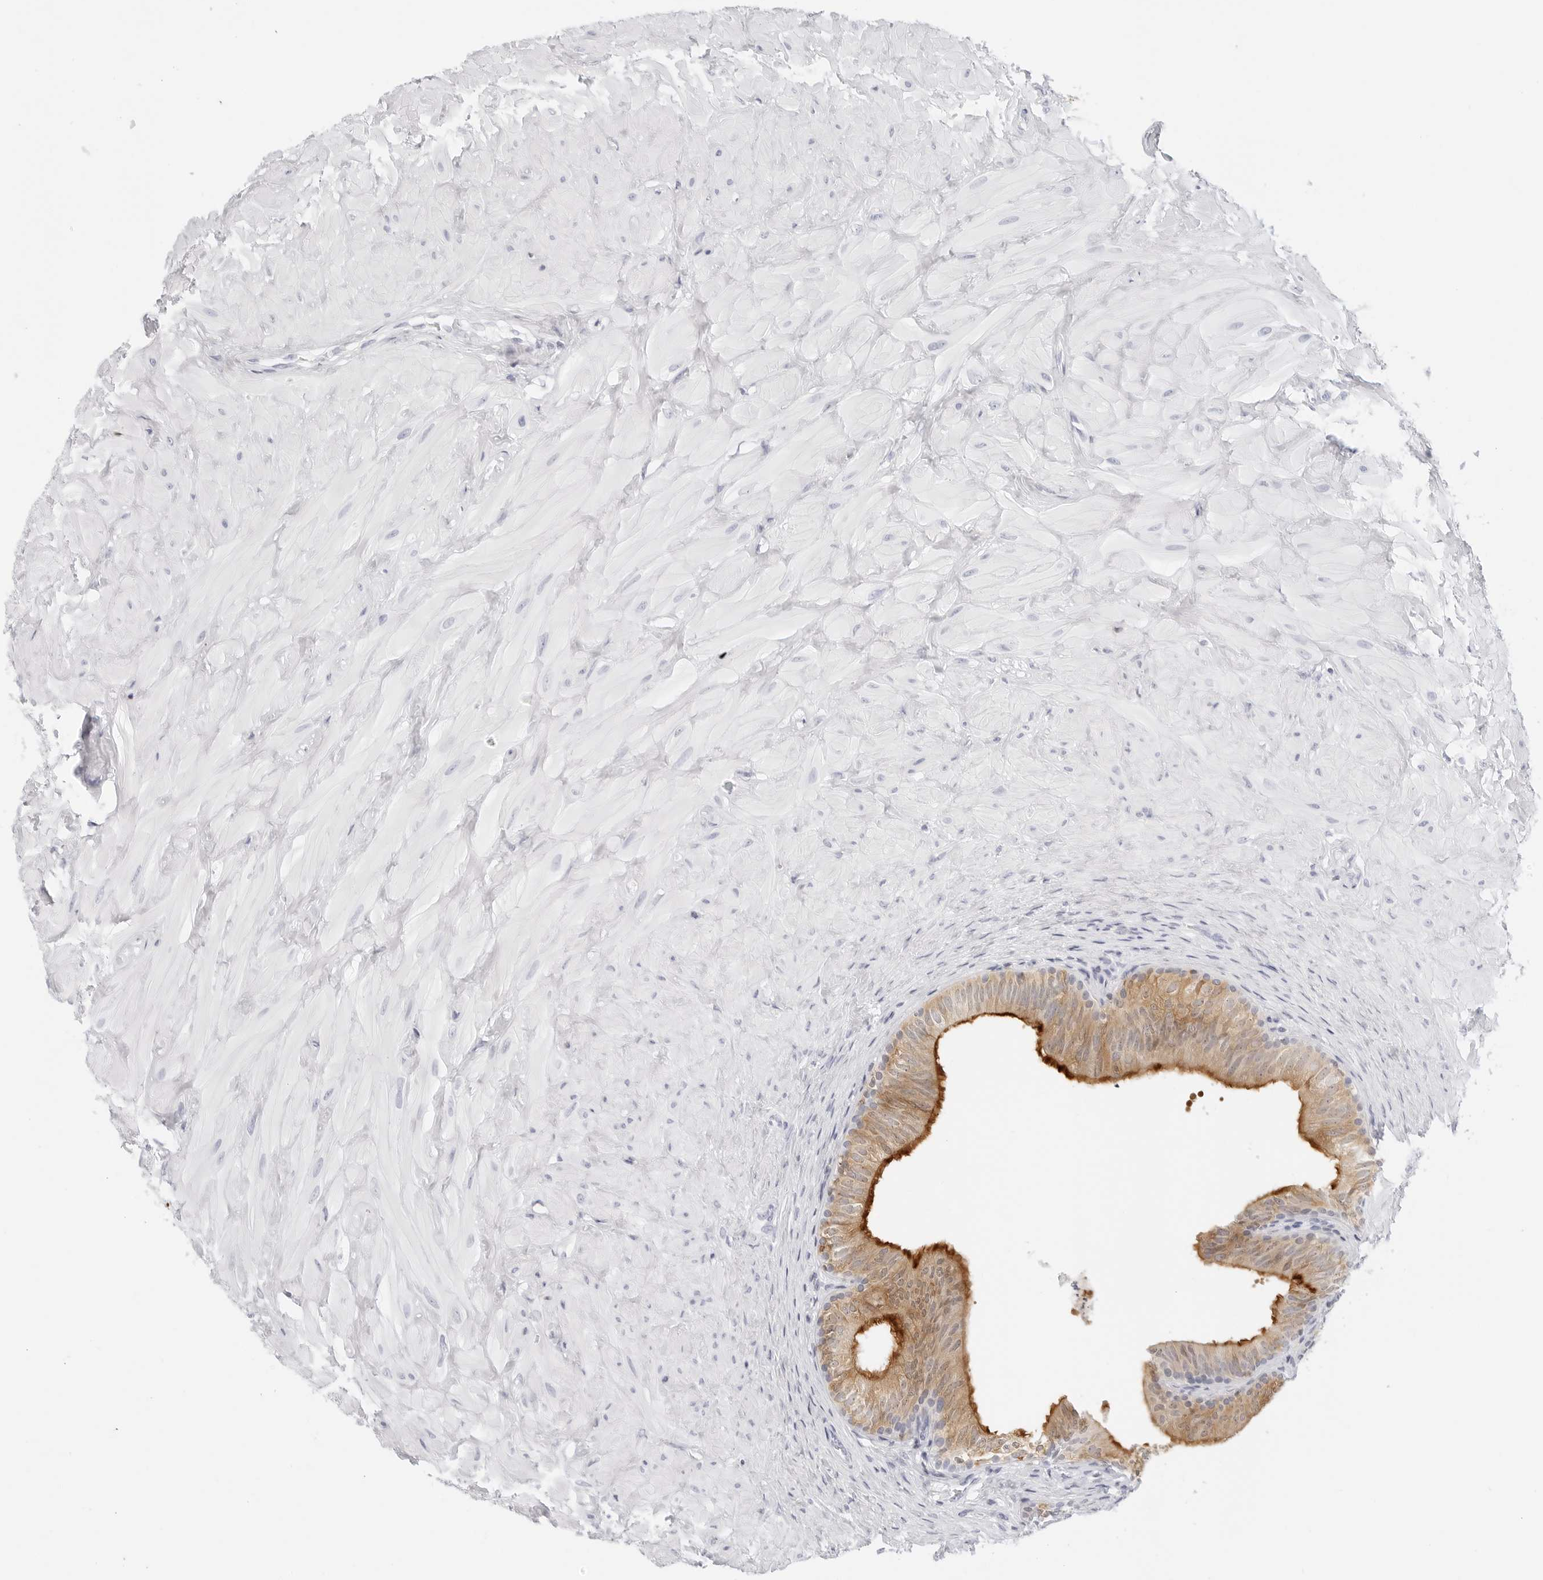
{"staining": {"intensity": "strong", "quantity": ">75%", "location": "cytoplasmic/membranous"}, "tissue": "epididymis", "cell_type": "Glandular cells", "image_type": "normal", "snomed": [{"axis": "morphology", "description": "Normal tissue, NOS"}, {"axis": "topography", "description": "Soft tissue"}, {"axis": "topography", "description": "Epididymis"}], "caption": "Protein positivity by immunohistochemistry (IHC) displays strong cytoplasmic/membranous expression in about >75% of glandular cells in unremarkable epididymis. (DAB (3,3'-diaminobenzidine) = brown stain, brightfield microscopy at high magnification).", "gene": "SLC9A3R1", "patient": {"sex": "male", "age": 26}}